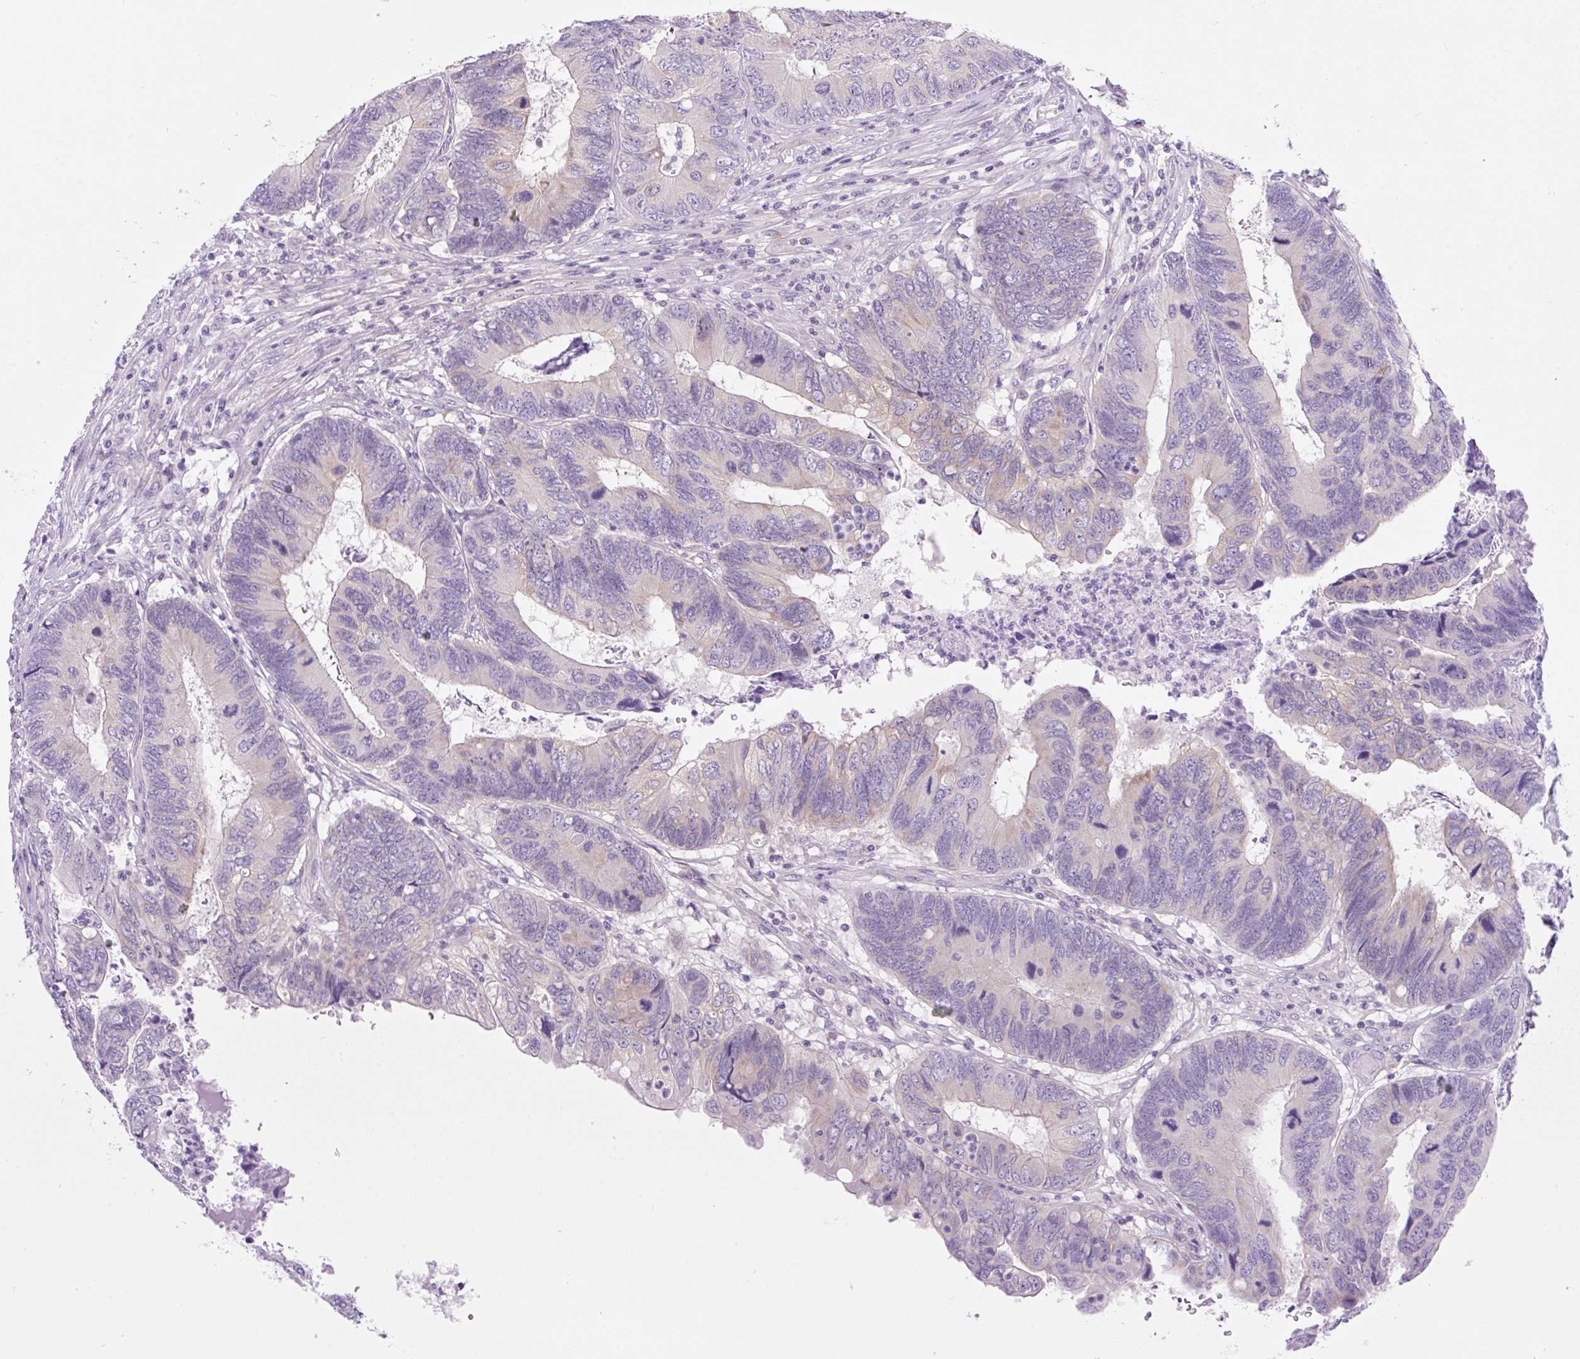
{"staining": {"intensity": "weak", "quantity": "<25%", "location": "cytoplasmic/membranous"}, "tissue": "colorectal cancer", "cell_type": "Tumor cells", "image_type": "cancer", "snomed": [{"axis": "morphology", "description": "Adenocarcinoma, NOS"}, {"axis": "topography", "description": "Colon"}], "caption": "Immunohistochemistry histopathology image of human colorectal cancer (adenocarcinoma) stained for a protein (brown), which demonstrates no staining in tumor cells.", "gene": "CAMK2B", "patient": {"sex": "female", "age": 67}}